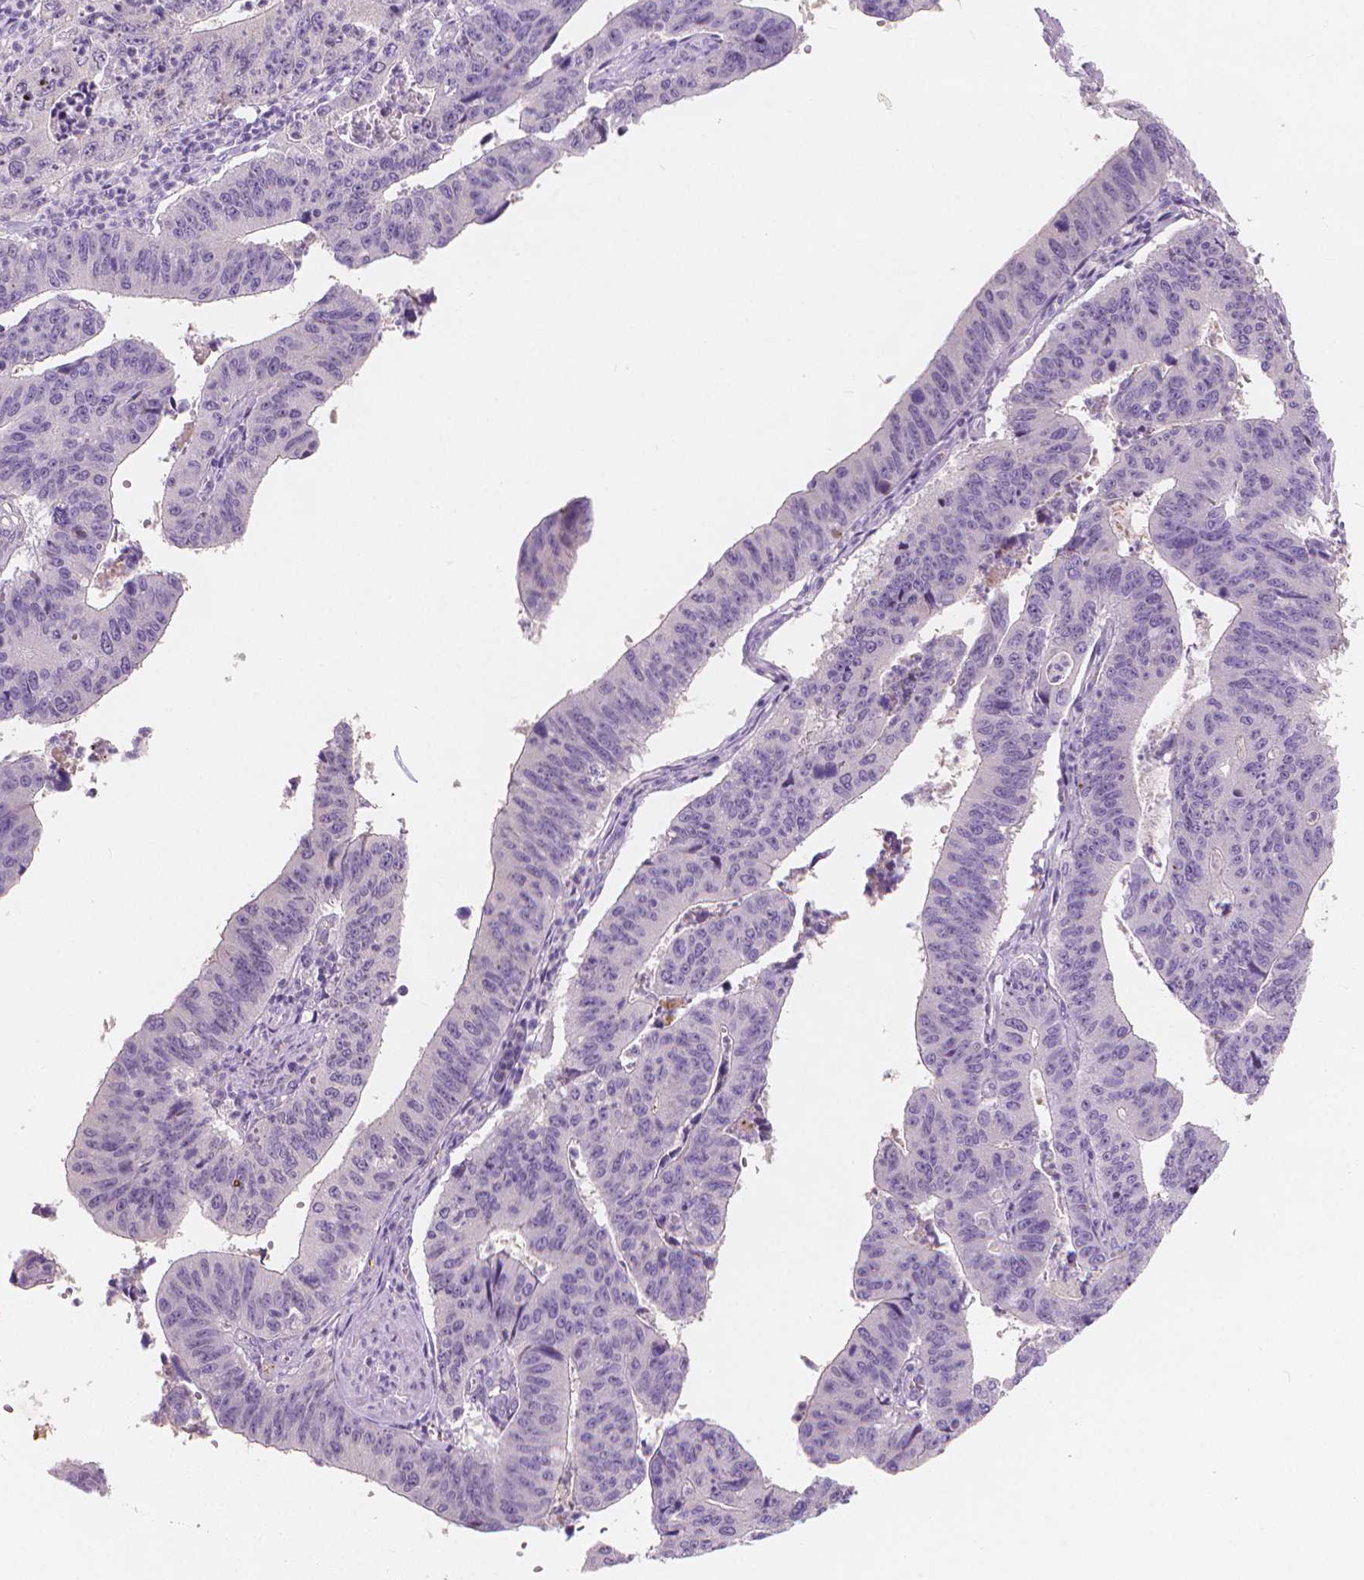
{"staining": {"intensity": "negative", "quantity": "none", "location": "none"}, "tissue": "stomach cancer", "cell_type": "Tumor cells", "image_type": "cancer", "snomed": [{"axis": "morphology", "description": "Adenocarcinoma, NOS"}, {"axis": "topography", "description": "Stomach"}], "caption": "There is no significant expression in tumor cells of stomach cancer.", "gene": "APOA4", "patient": {"sex": "male", "age": 59}}